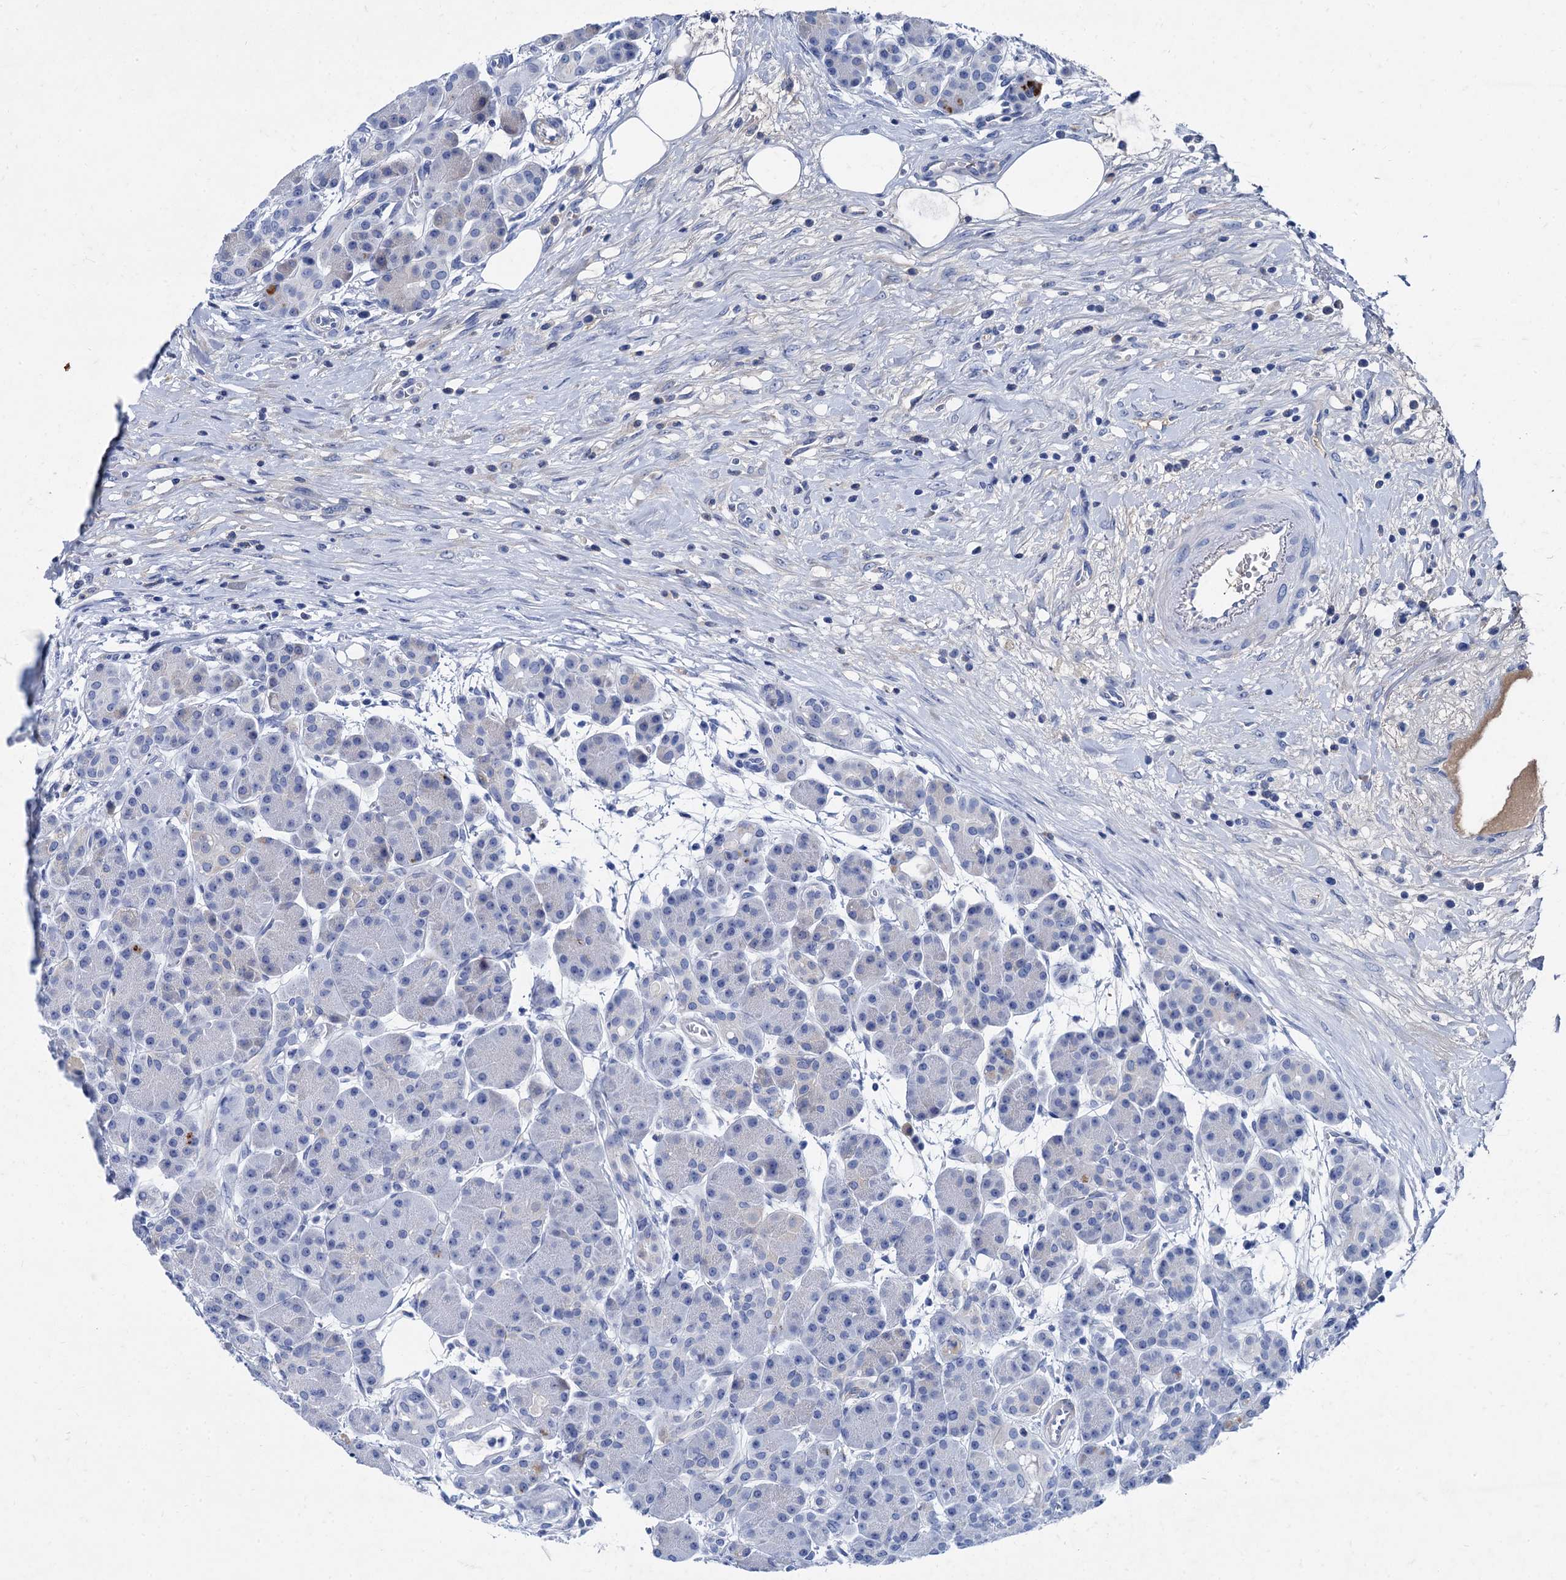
{"staining": {"intensity": "moderate", "quantity": "<25%", "location": "cytoplasmic/membranous"}, "tissue": "pancreas", "cell_type": "Exocrine glandular cells", "image_type": "normal", "snomed": [{"axis": "morphology", "description": "Normal tissue, NOS"}, {"axis": "topography", "description": "Pancreas"}], "caption": "Benign pancreas displays moderate cytoplasmic/membranous expression in about <25% of exocrine glandular cells, visualized by immunohistochemistry. (Brightfield microscopy of DAB IHC at high magnification).", "gene": "TMEM72", "patient": {"sex": "male", "age": 63}}